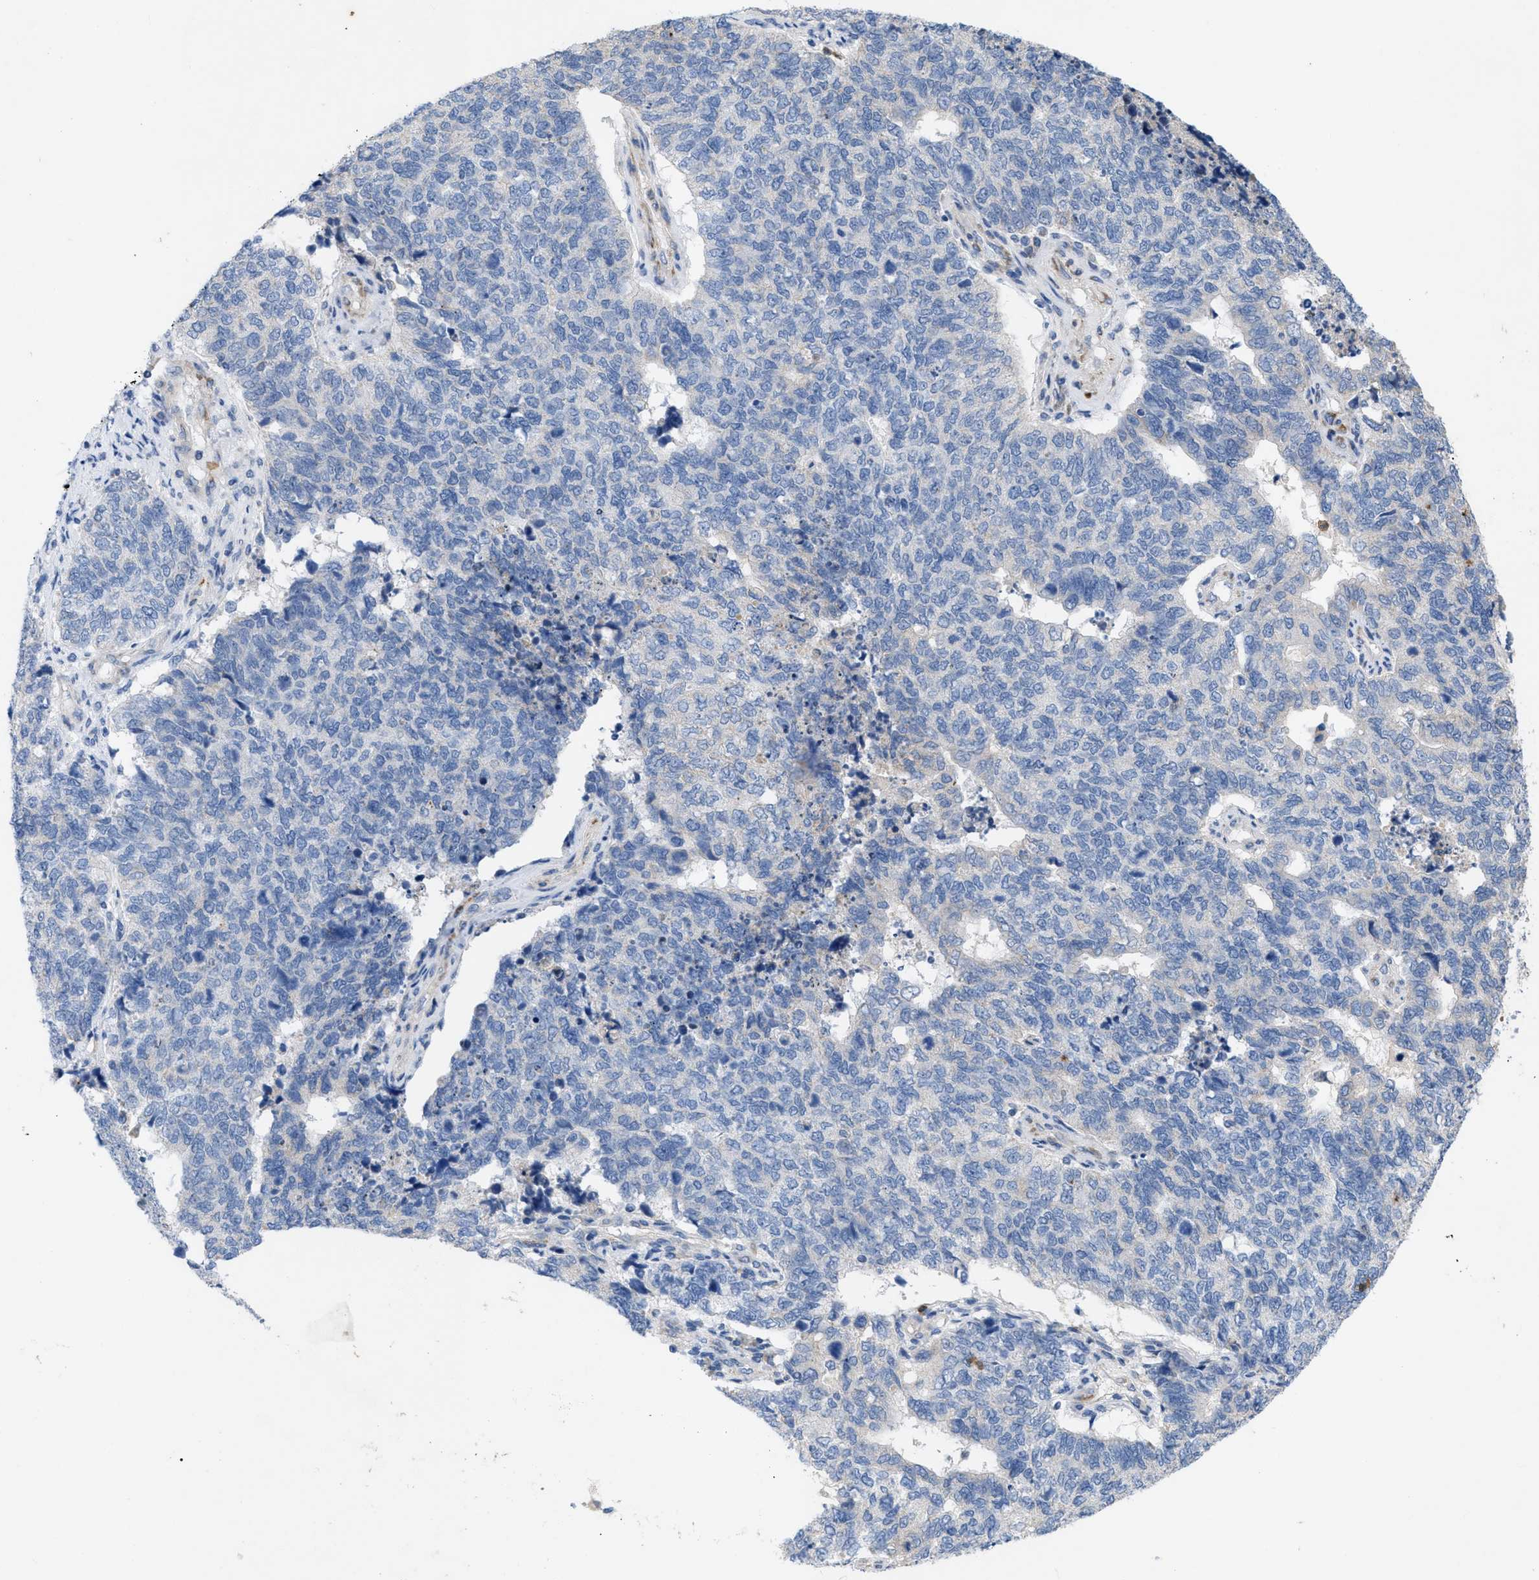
{"staining": {"intensity": "negative", "quantity": "none", "location": "none"}, "tissue": "cervical cancer", "cell_type": "Tumor cells", "image_type": "cancer", "snomed": [{"axis": "morphology", "description": "Squamous cell carcinoma, NOS"}, {"axis": "topography", "description": "Cervix"}], "caption": "A micrograph of squamous cell carcinoma (cervical) stained for a protein demonstrates no brown staining in tumor cells. Brightfield microscopy of immunohistochemistry (IHC) stained with DAB (3,3'-diaminobenzidine) (brown) and hematoxylin (blue), captured at high magnification.", "gene": "PLPPR5", "patient": {"sex": "female", "age": 63}}